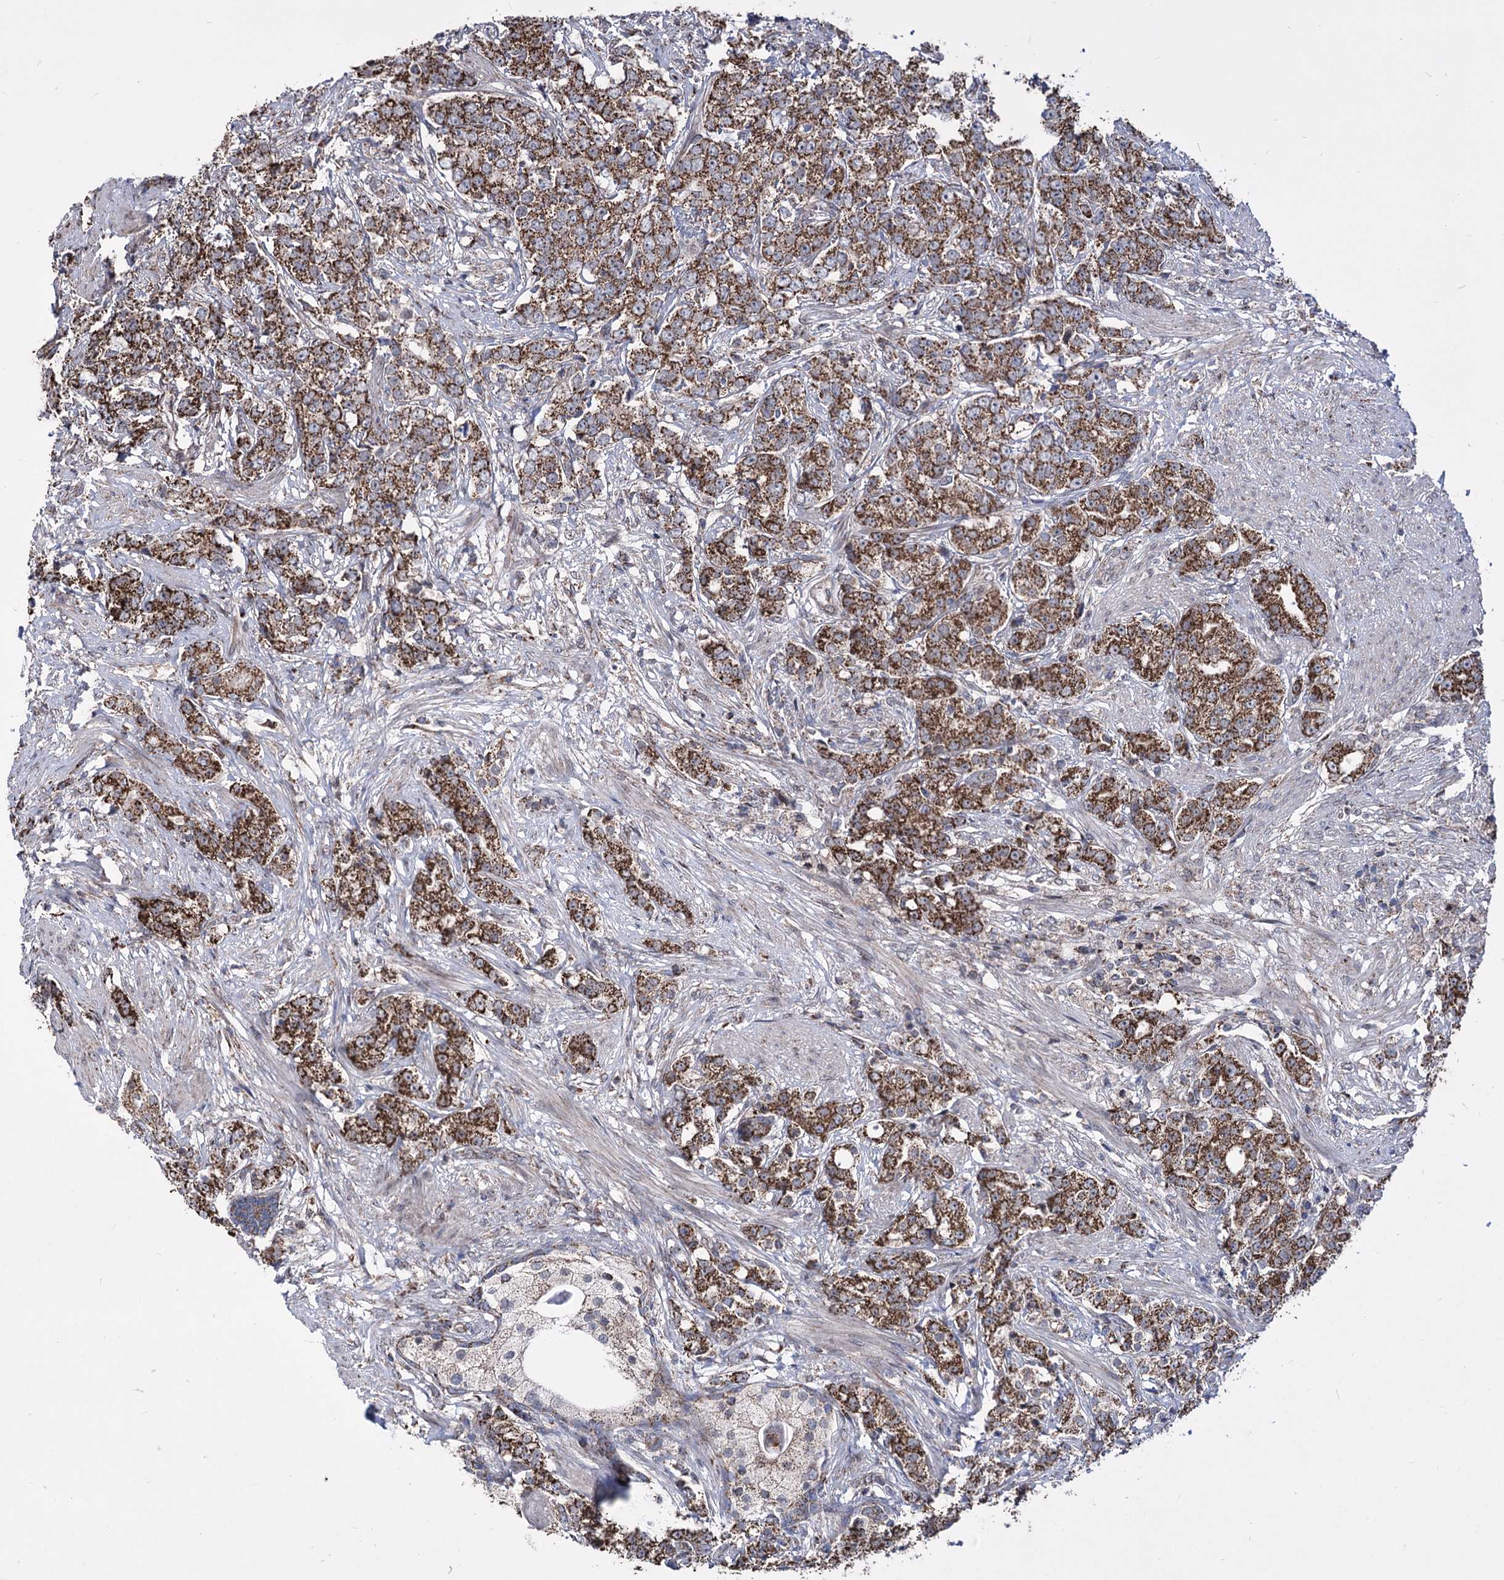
{"staining": {"intensity": "moderate", "quantity": ">75%", "location": "cytoplasmic/membranous"}, "tissue": "prostate cancer", "cell_type": "Tumor cells", "image_type": "cancer", "snomed": [{"axis": "morphology", "description": "Adenocarcinoma, High grade"}, {"axis": "topography", "description": "Prostate"}], "caption": "This image displays IHC staining of human adenocarcinoma (high-grade) (prostate), with medium moderate cytoplasmic/membranous staining in about >75% of tumor cells.", "gene": "CREB3L4", "patient": {"sex": "male", "age": 69}}